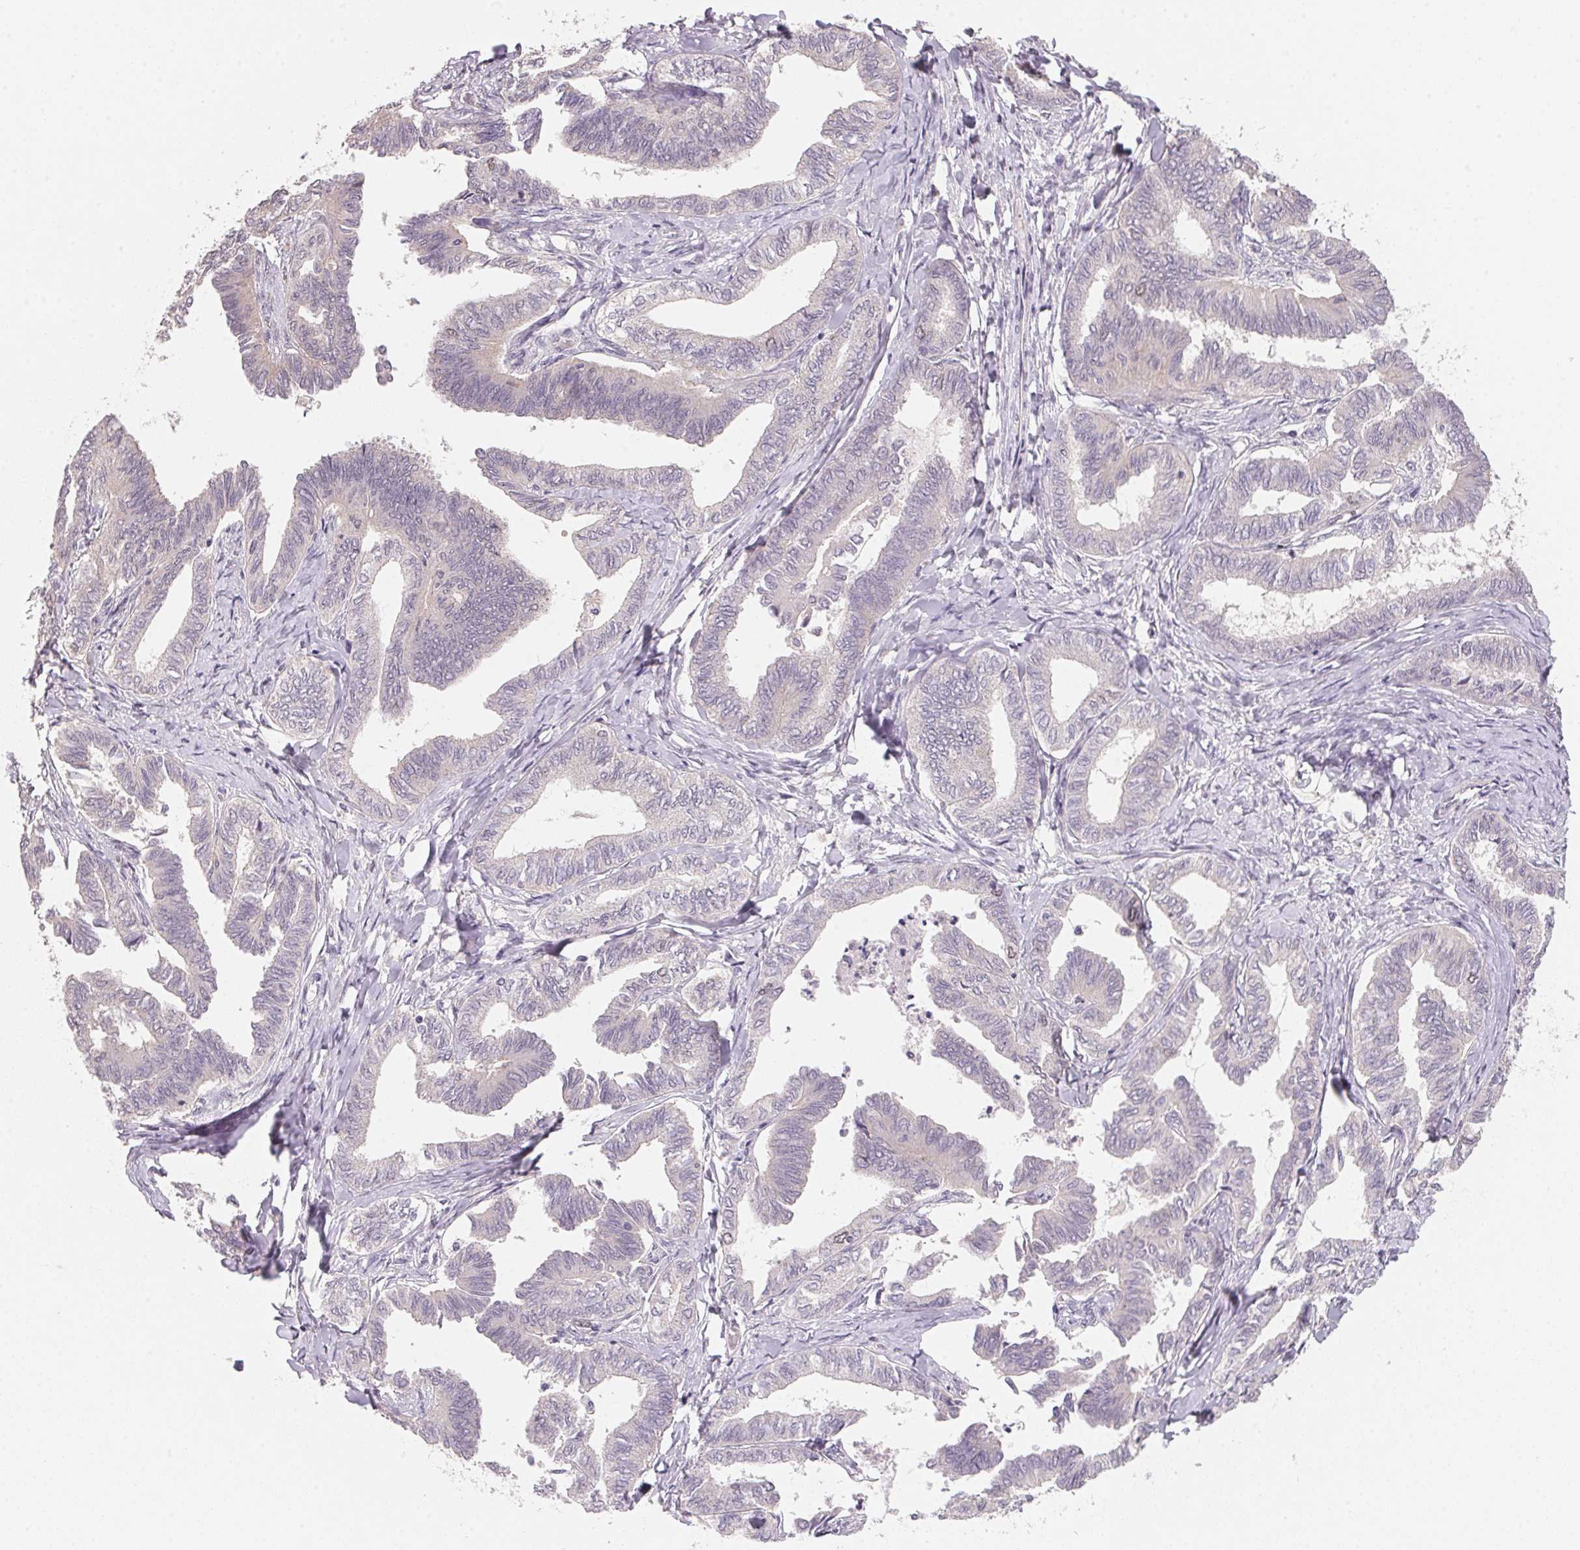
{"staining": {"intensity": "negative", "quantity": "none", "location": "none"}, "tissue": "ovarian cancer", "cell_type": "Tumor cells", "image_type": "cancer", "snomed": [{"axis": "morphology", "description": "Carcinoma, endometroid"}, {"axis": "topography", "description": "Ovary"}], "caption": "Immunohistochemistry (IHC) micrograph of human ovarian cancer stained for a protein (brown), which displays no expression in tumor cells.", "gene": "KIFC1", "patient": {"sex": "female", "age": 70}}